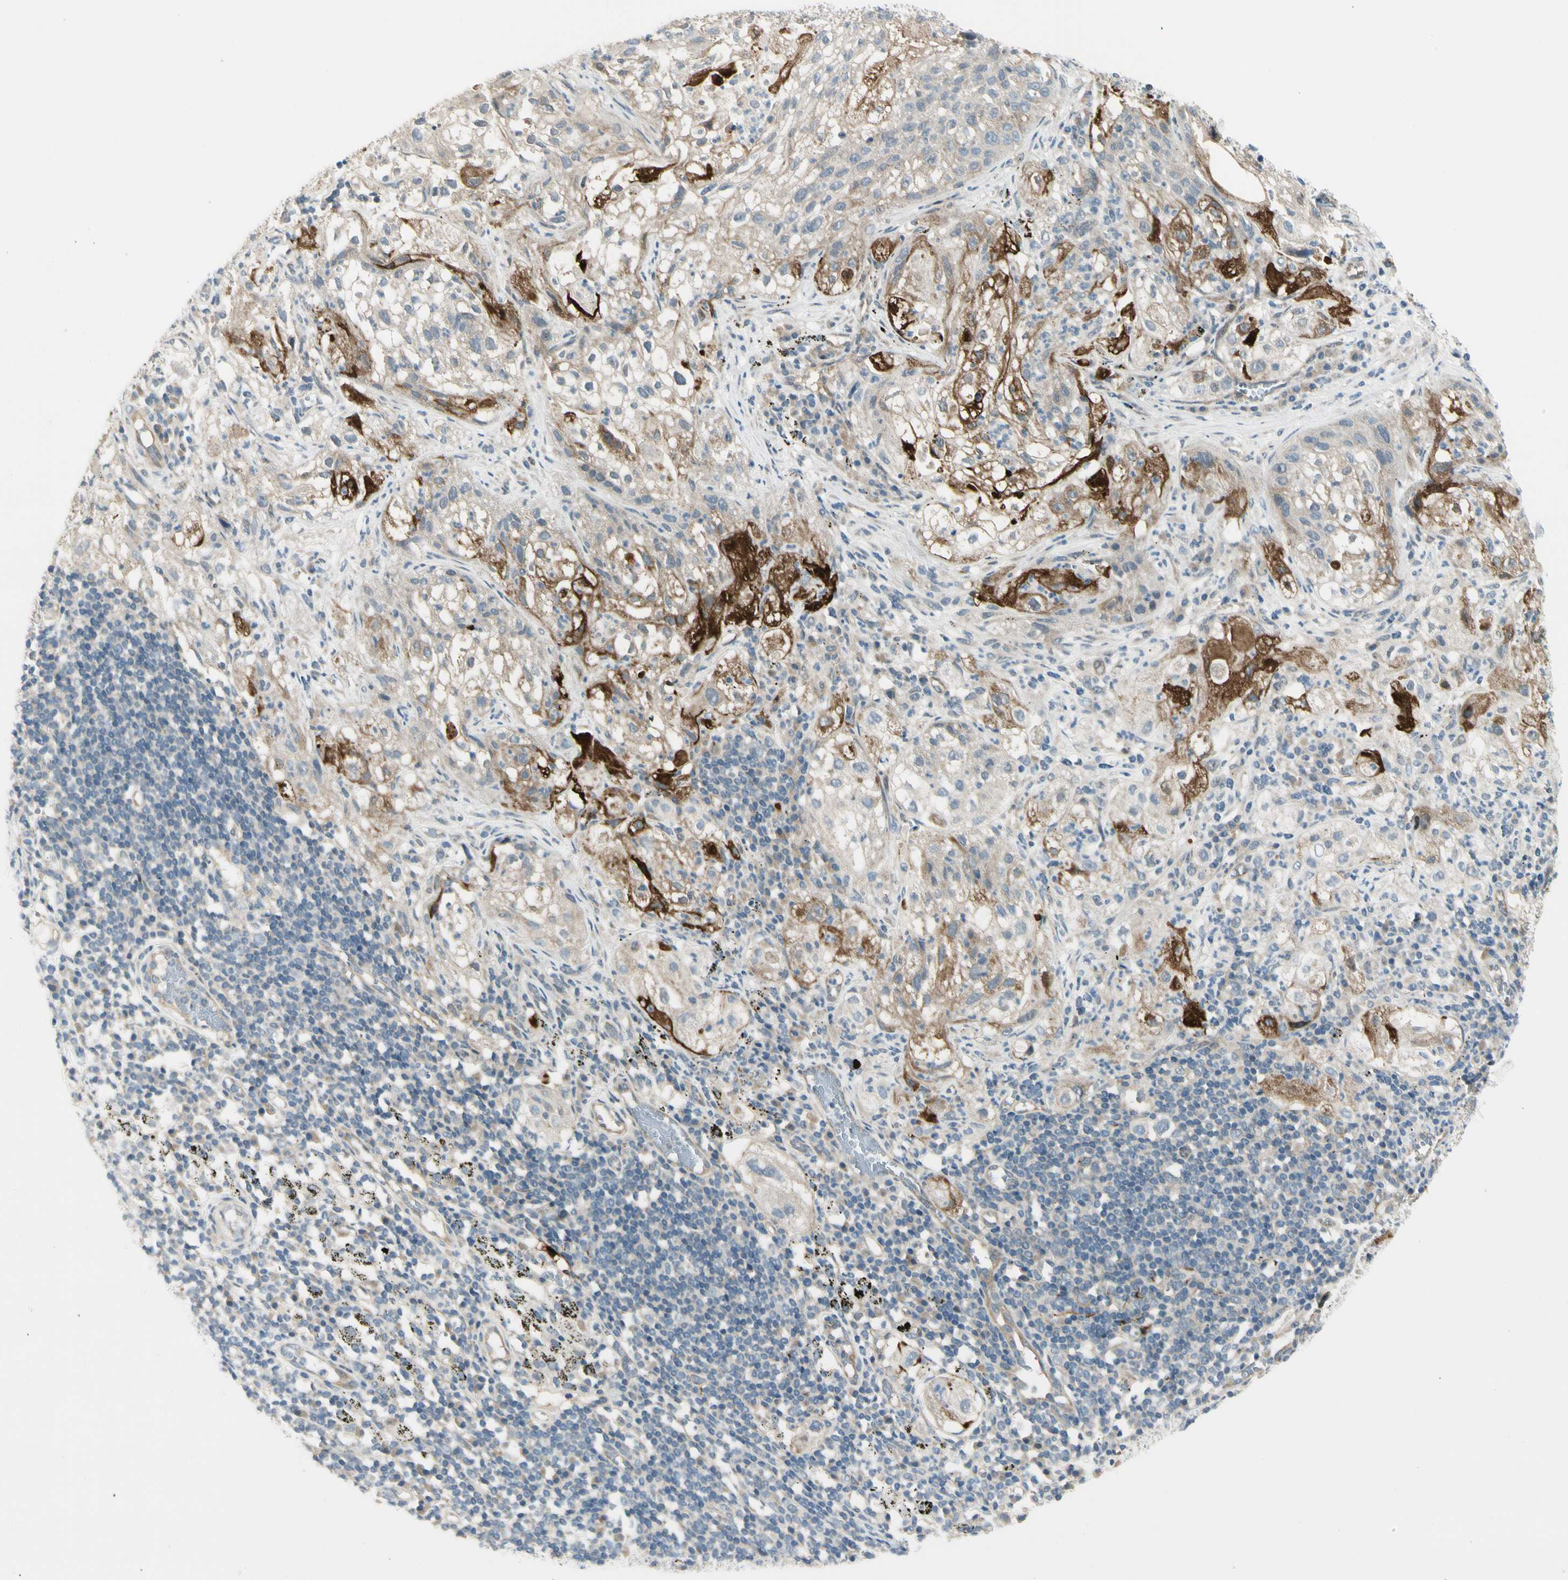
{"staining": {"intensity": "strong", "quantity": "<25%", "location": "cytoplasmic/membranous"}, "tissue": "lung cancer", "cell_type": "Tumor cells", "image_type": "cancer", "snomed": [{"axis": "morphology", "description": "Inflammation, NOS"}, {"axis": "morphology", "description": "Squamous cell carcinoma, NOS"}, {"axis": "topography", "description": "Lymph node"}, {"axis": "topography", "description": "Soft tissue"}, {"axis": "topography", "description": "Lung"}], "caption": "A brown stain labels strong cytoplasmic/membranous expression of a protein in squamous cell carcinoma (lung) tumor cells.", "gene": "SVBP", "patient": {"sex": "male", "age": 66}}